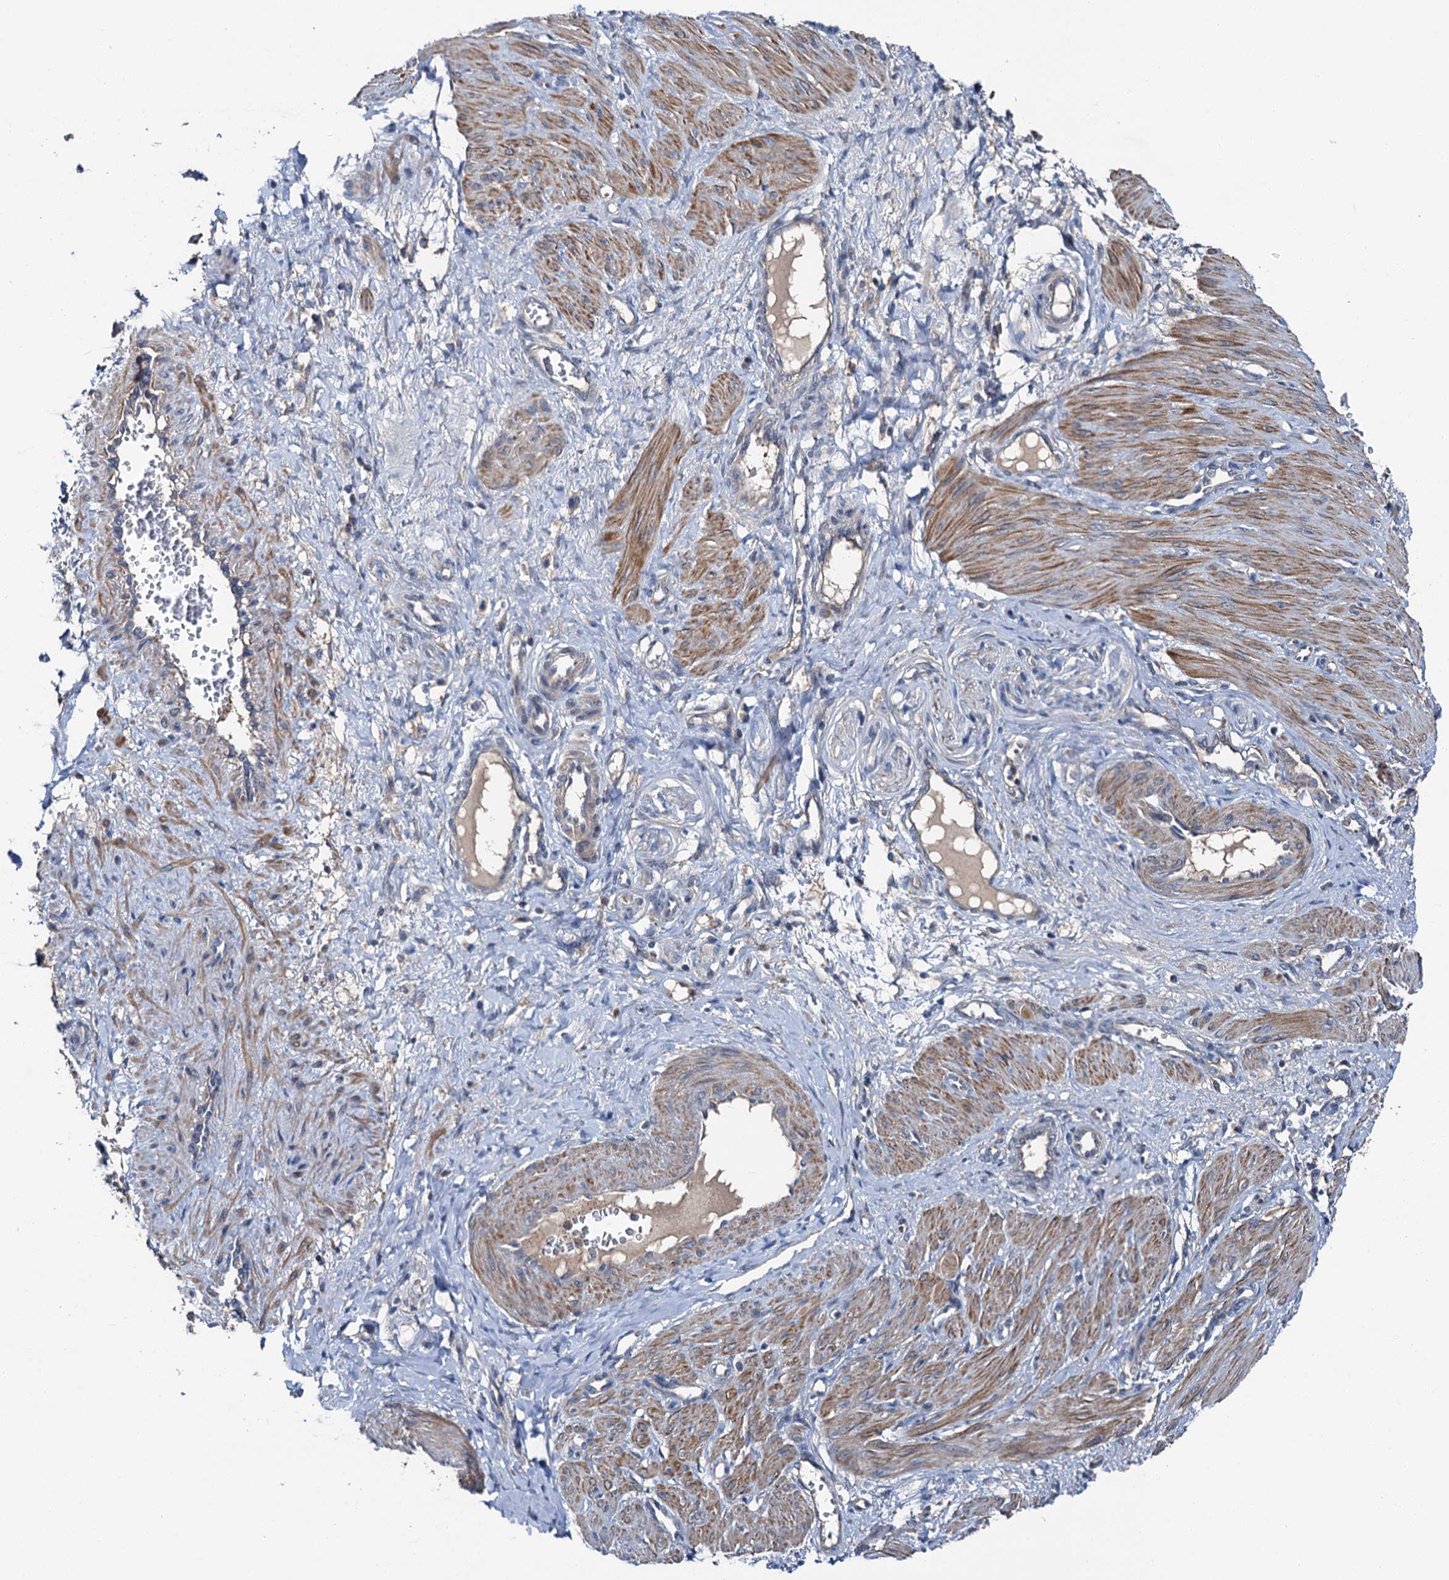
{"staining": {"intensity": "moderate", "quantity": ">75%", "location": "cytoplasmic/membranous"}, "tissue": "smooth muscle", "cell_type": "Smooth muscle cells", "image_type": "normal", "snomed": [{"axis": "morphology", "description": "Normal tissue, NOS"}, {"axis": "topography", "description": "Endometrium"}], "caption": "Immunohistochemical staining of benign smooth muscle displays >75% levels of moderate cytoplasmic/membranous protein expression in about >75% of smooth muscle cells. Nuclei are stained in blue.", "gene": "SLC22A25", "patient": {"sex": "female", "age": 33}}